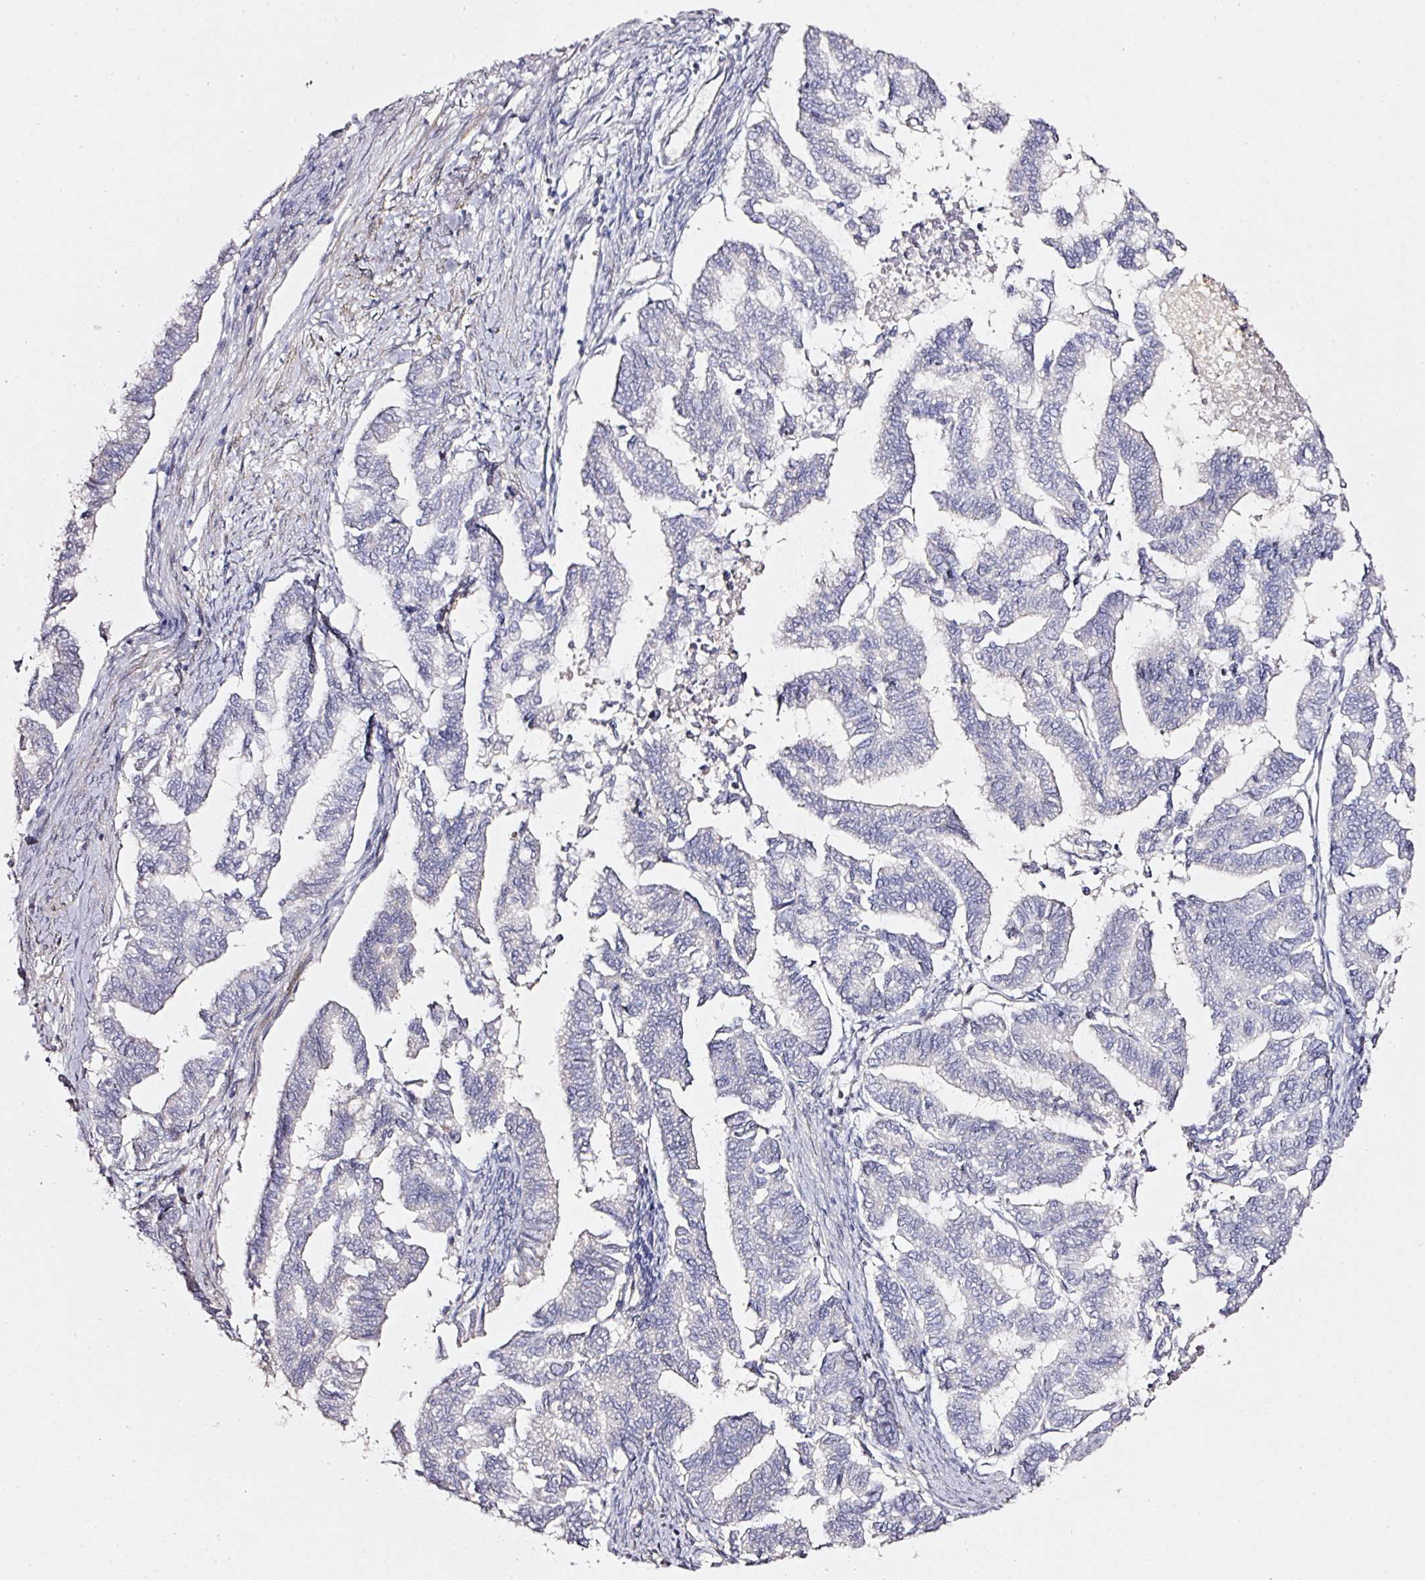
{"staining": {"intensity": "negative", "quantity": "none", "location": "none"}, "tissue": "endometrial cancer", "cell_type": "Tumor cells", "image_type": "cancer", "snomed": [{"axis": "morphology", "description": "Adenocarcinoma, NOS"}, {"axis": "topography", "description": "Endometrium"}], "caption": "Tumor cells are negative for protein expression in human adenocarcinoma (endometrial).", "gene": "TOGARAM1", "patient": {"sex": "female", "age": 79}}